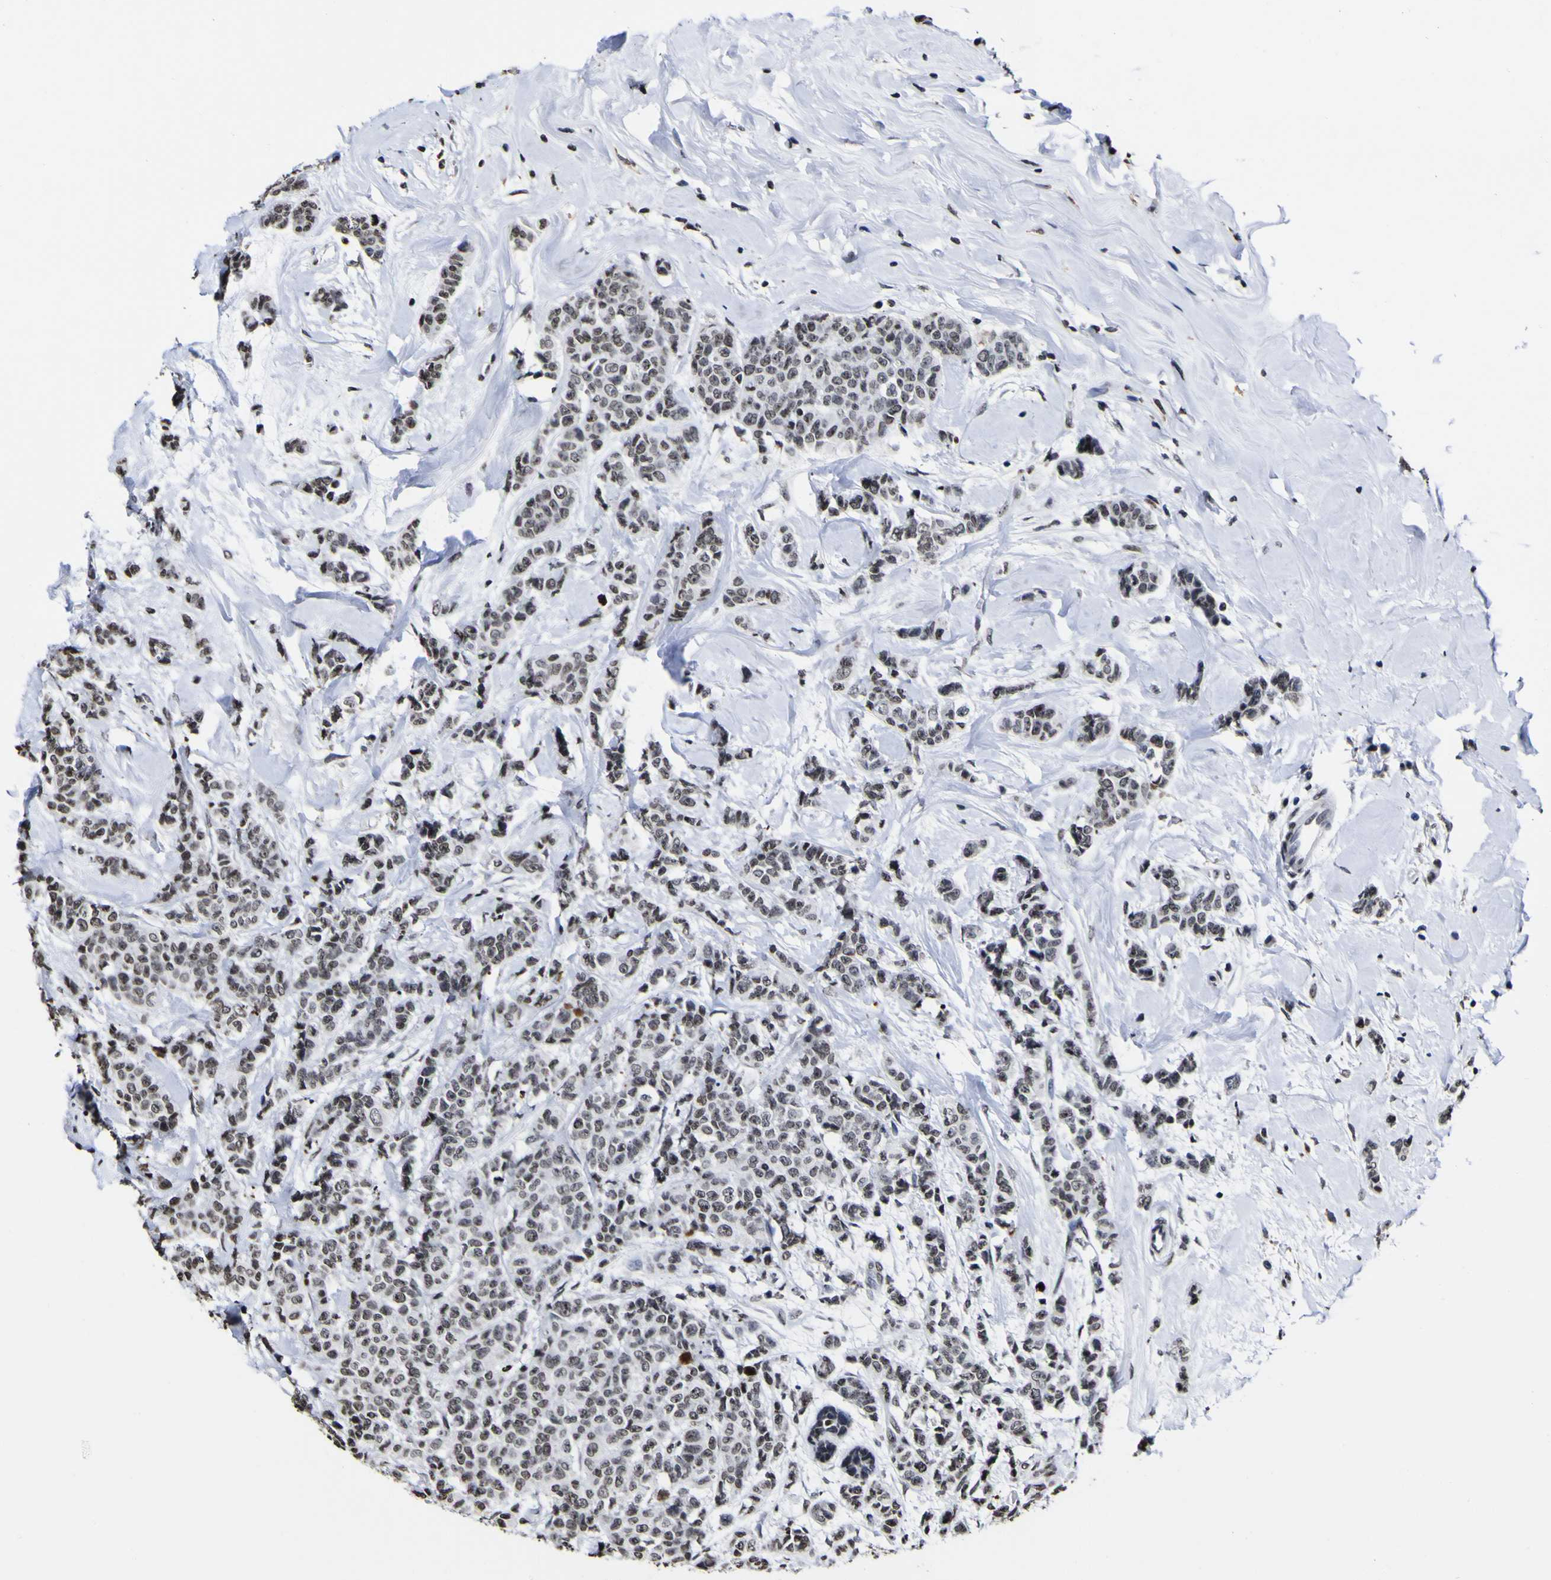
{"staining": {"intensity": "moderate", "quantity": "<25%", "location": "nuclear"}, "tissue": "breast cancer", "cell_type": "Tumor cells", "image_type": "cancer", "snomed": [{"axis": "morphology", "description": "Normal tissue, NOS"}, {"axis": "morphology", "description": "Duct carcinoma"}, {"axis": "topography", "description": "Breast"}], "caption": "Immunohistochemistry (DAB (3,3'-diaminobenzidine)) staining of breast cancer (infiltrating ductal carcinoma) demonstrates moderate nuclear protein expression in about <25% of tumor cells. (brown staining indicates protein expression, while blue staining denotes nuclei).", "gene": "PIAS1", "patient": {"sex": "female", "age": 40}}